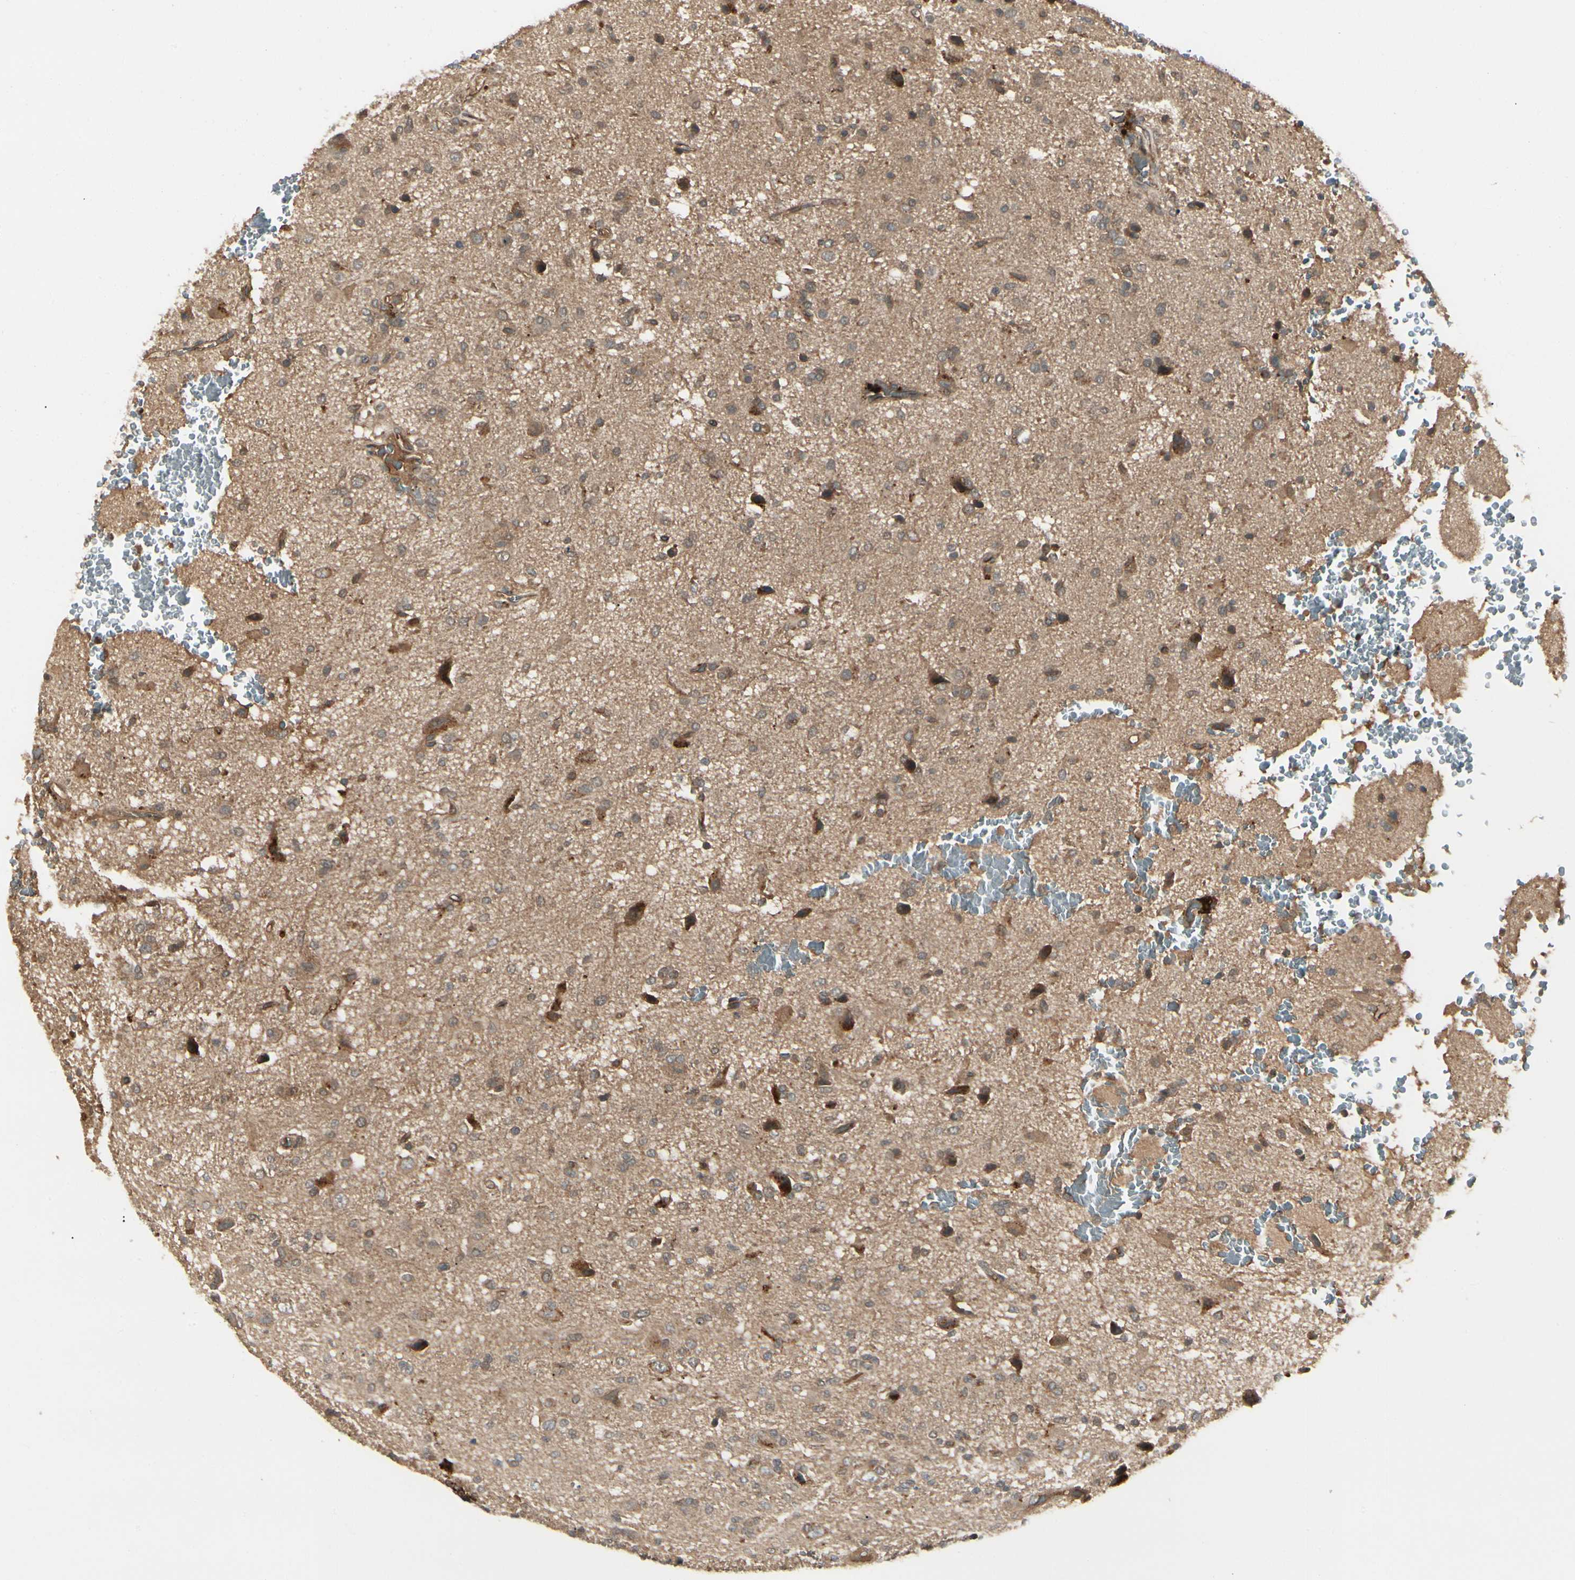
{"staining": {"intensity": "moderate", "quantity": ">75%", "location": "cytoplasmic/membranous"}, "tissue": "glioma", "cell_type": "Tumor cells", "image_type": "cancer", "snomed": [{"axis": "morphology", "description": "Glioma, malignant, High grade"}, {"axis": "topography", "description": "Brain"}], "caption": "Immunohistochemistry (DAB (3,3'-diaminobenzidine)) staining of malignant high-grade glioma reveals moderate cytoplasmic/membranous protein positivity in about >75% of tumor cells.", "gene": "RNF14", "patient": {"sex": "male", "age": 71}}